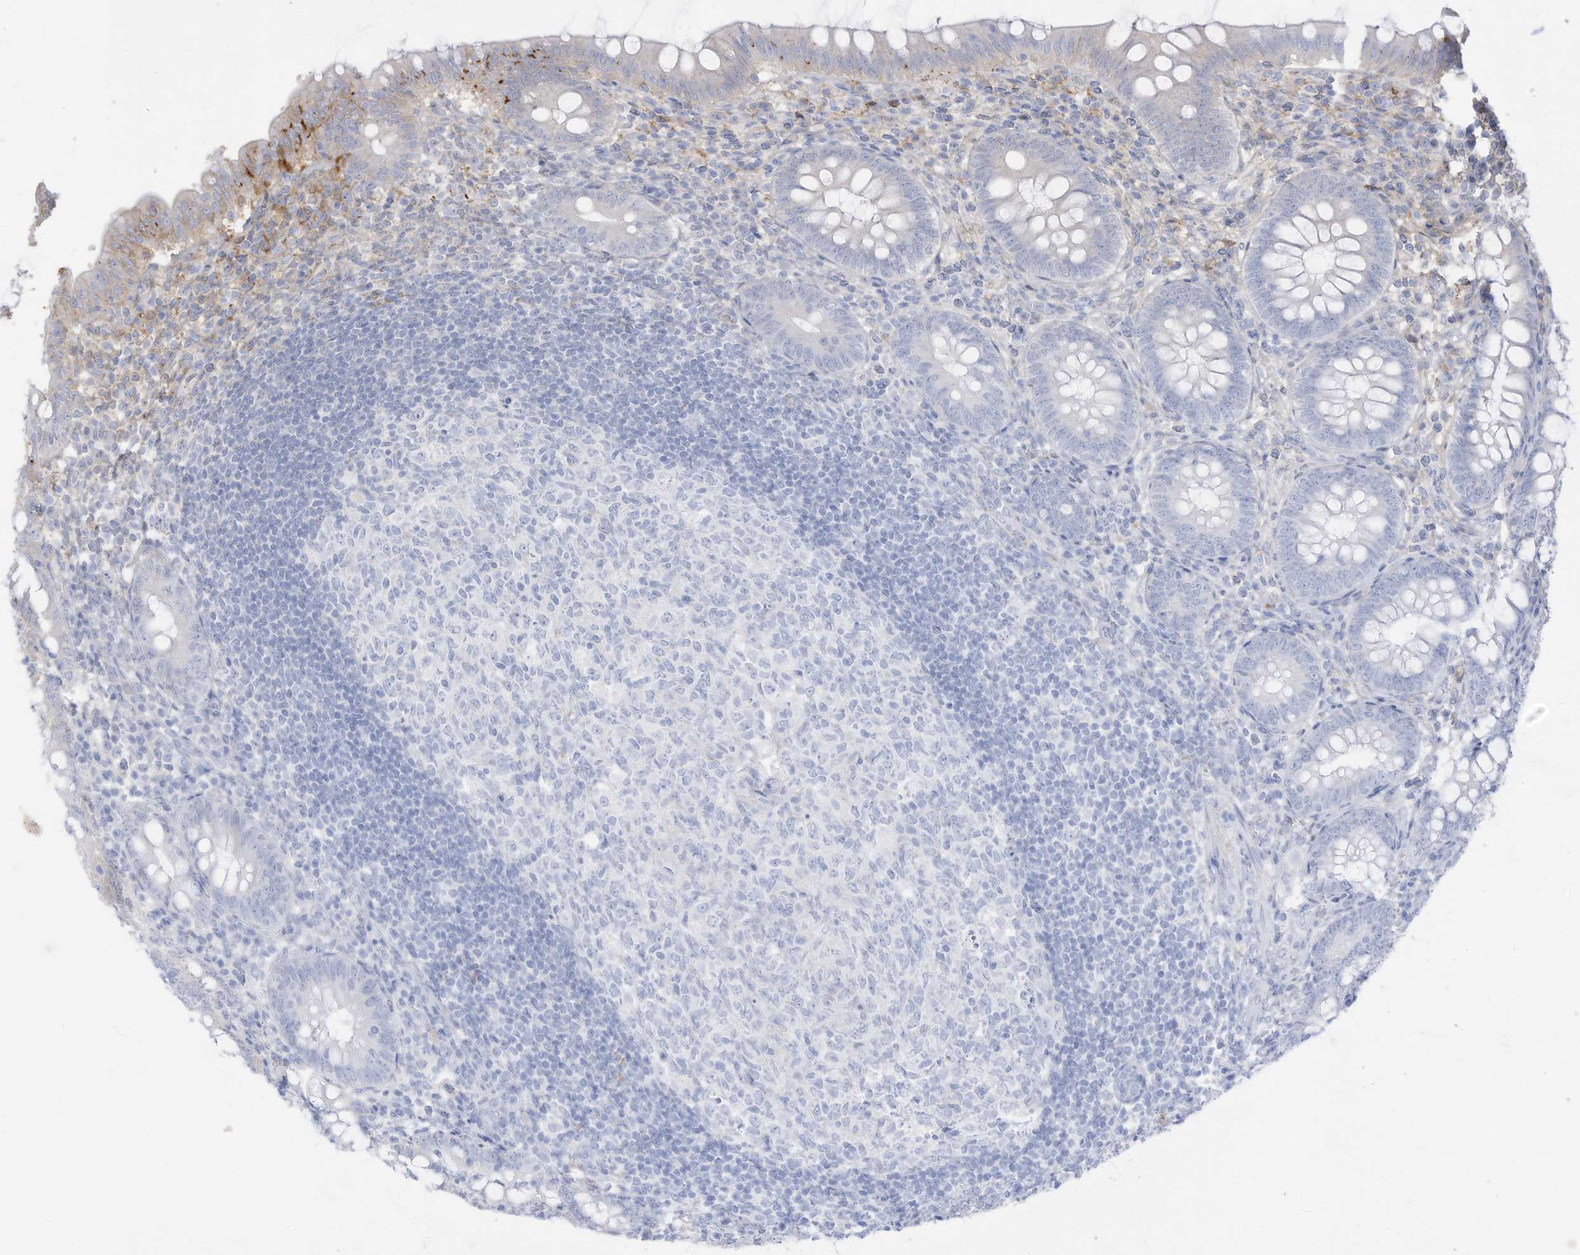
{"staining": {"intensity": "negative", "quantity": "none", "location": "none"}, "tissue": "appendix", "cell_type": "Glandular cells", "image_type": "normal", "snomed": [{"axis": "morphology", "description": "Normal tissue, NOS"}, {"axis": "topography", "description": "Appendix"}], "caption": "The image displays no significant positivity in glandular cells of appendix.", "gene": "HSD17B13", "patient": {"sex": "male", "age": 14}}